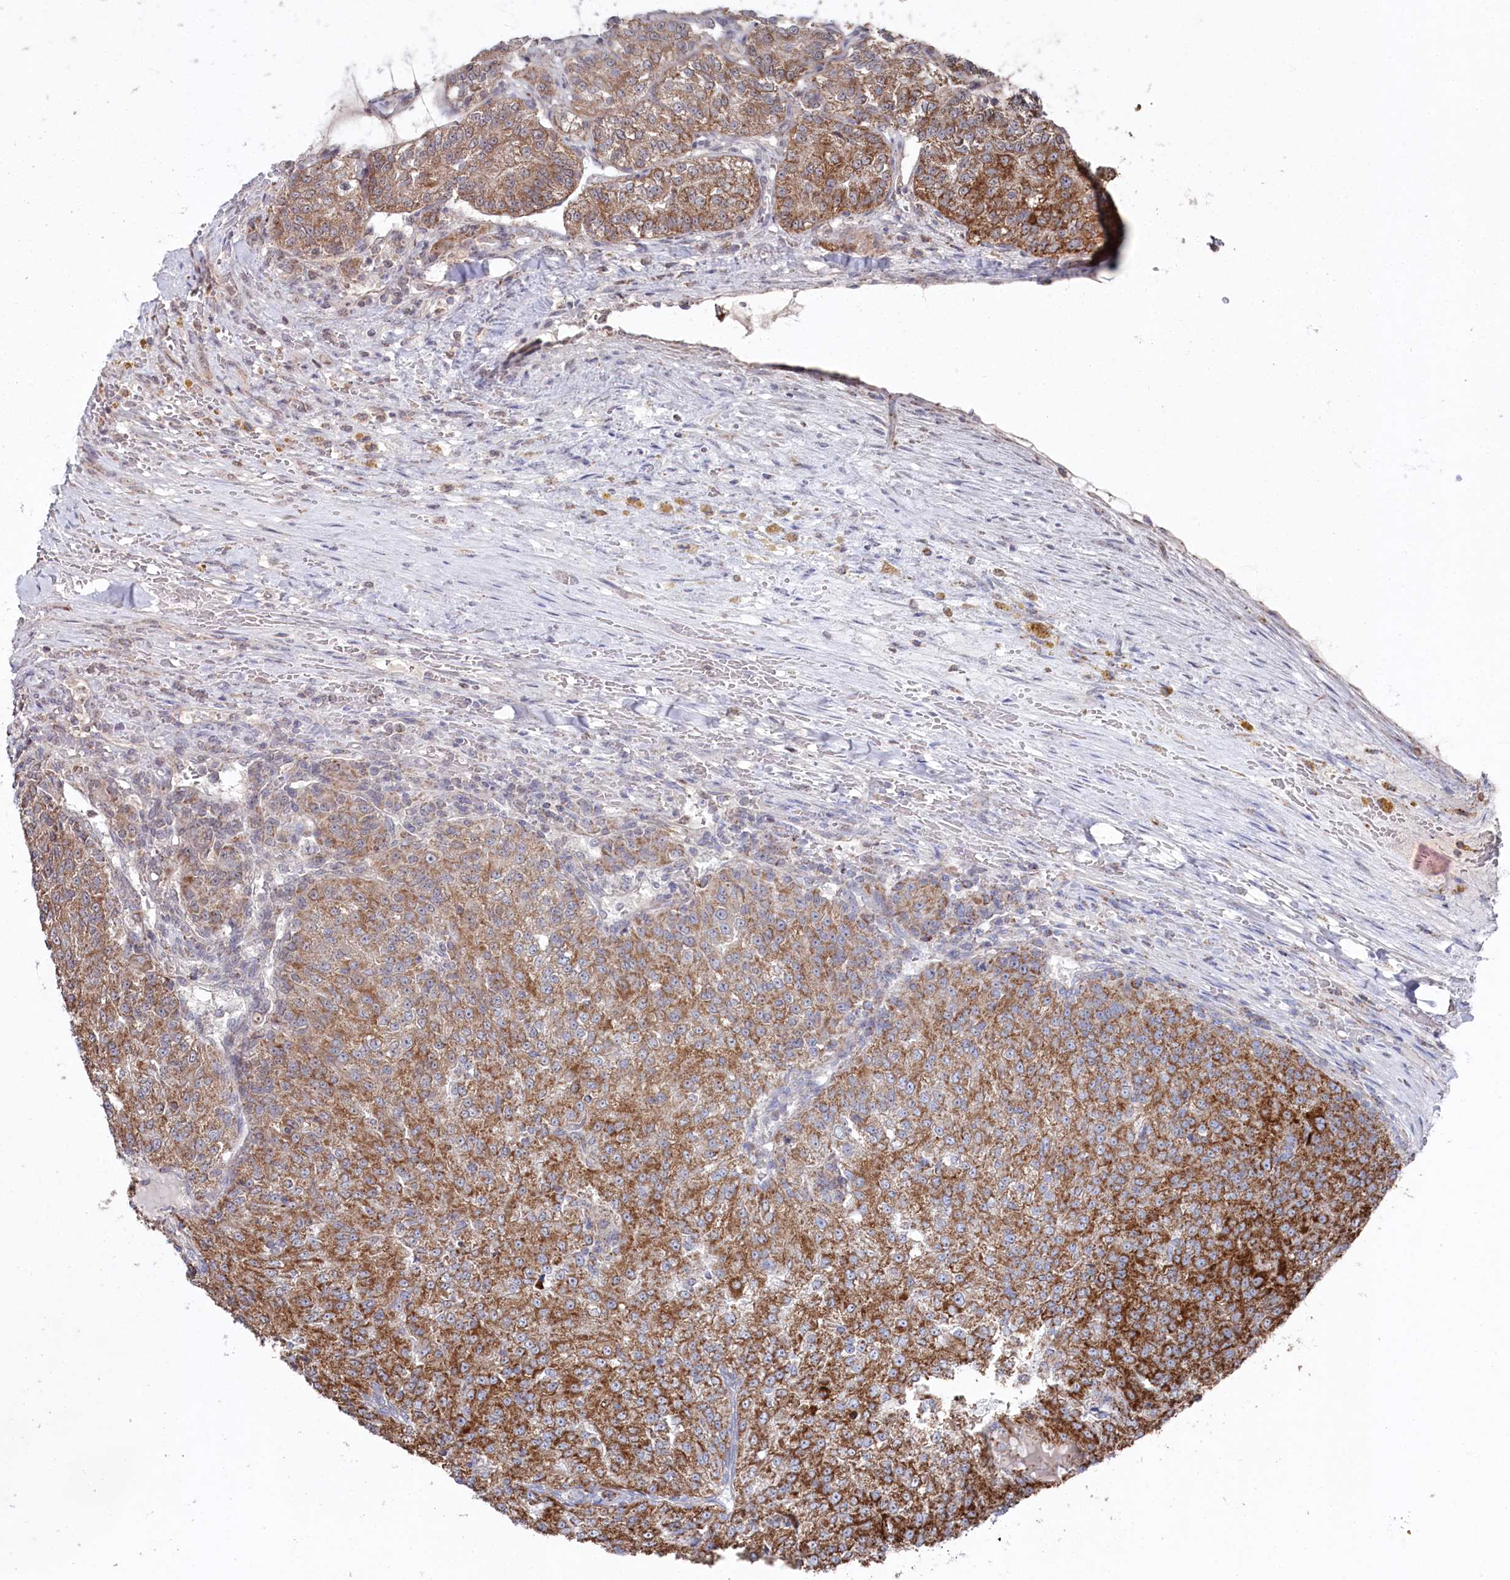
{"staining": {"intensity": "moderate", "quantity": ">75%", "location": "cytoplasmic/membranous"}, "tissue": "renal cancer", "cell_type": "Tumor cells", "image_type": "cancer", "snomed": [{"axis": "morphology", "description": "Adenocarcinoma, NOS"}, {"axis": "topography", "description": "Kidney"}], "caption": "A micrograph showing moderate cytoplasmic/membranous positivity in approximately >75% of tumor cells in renal cancer, as visualized by brown immunohistochemical staining.", "gene": "GLS2", "patient": {"sex": "female", "age": 63}}